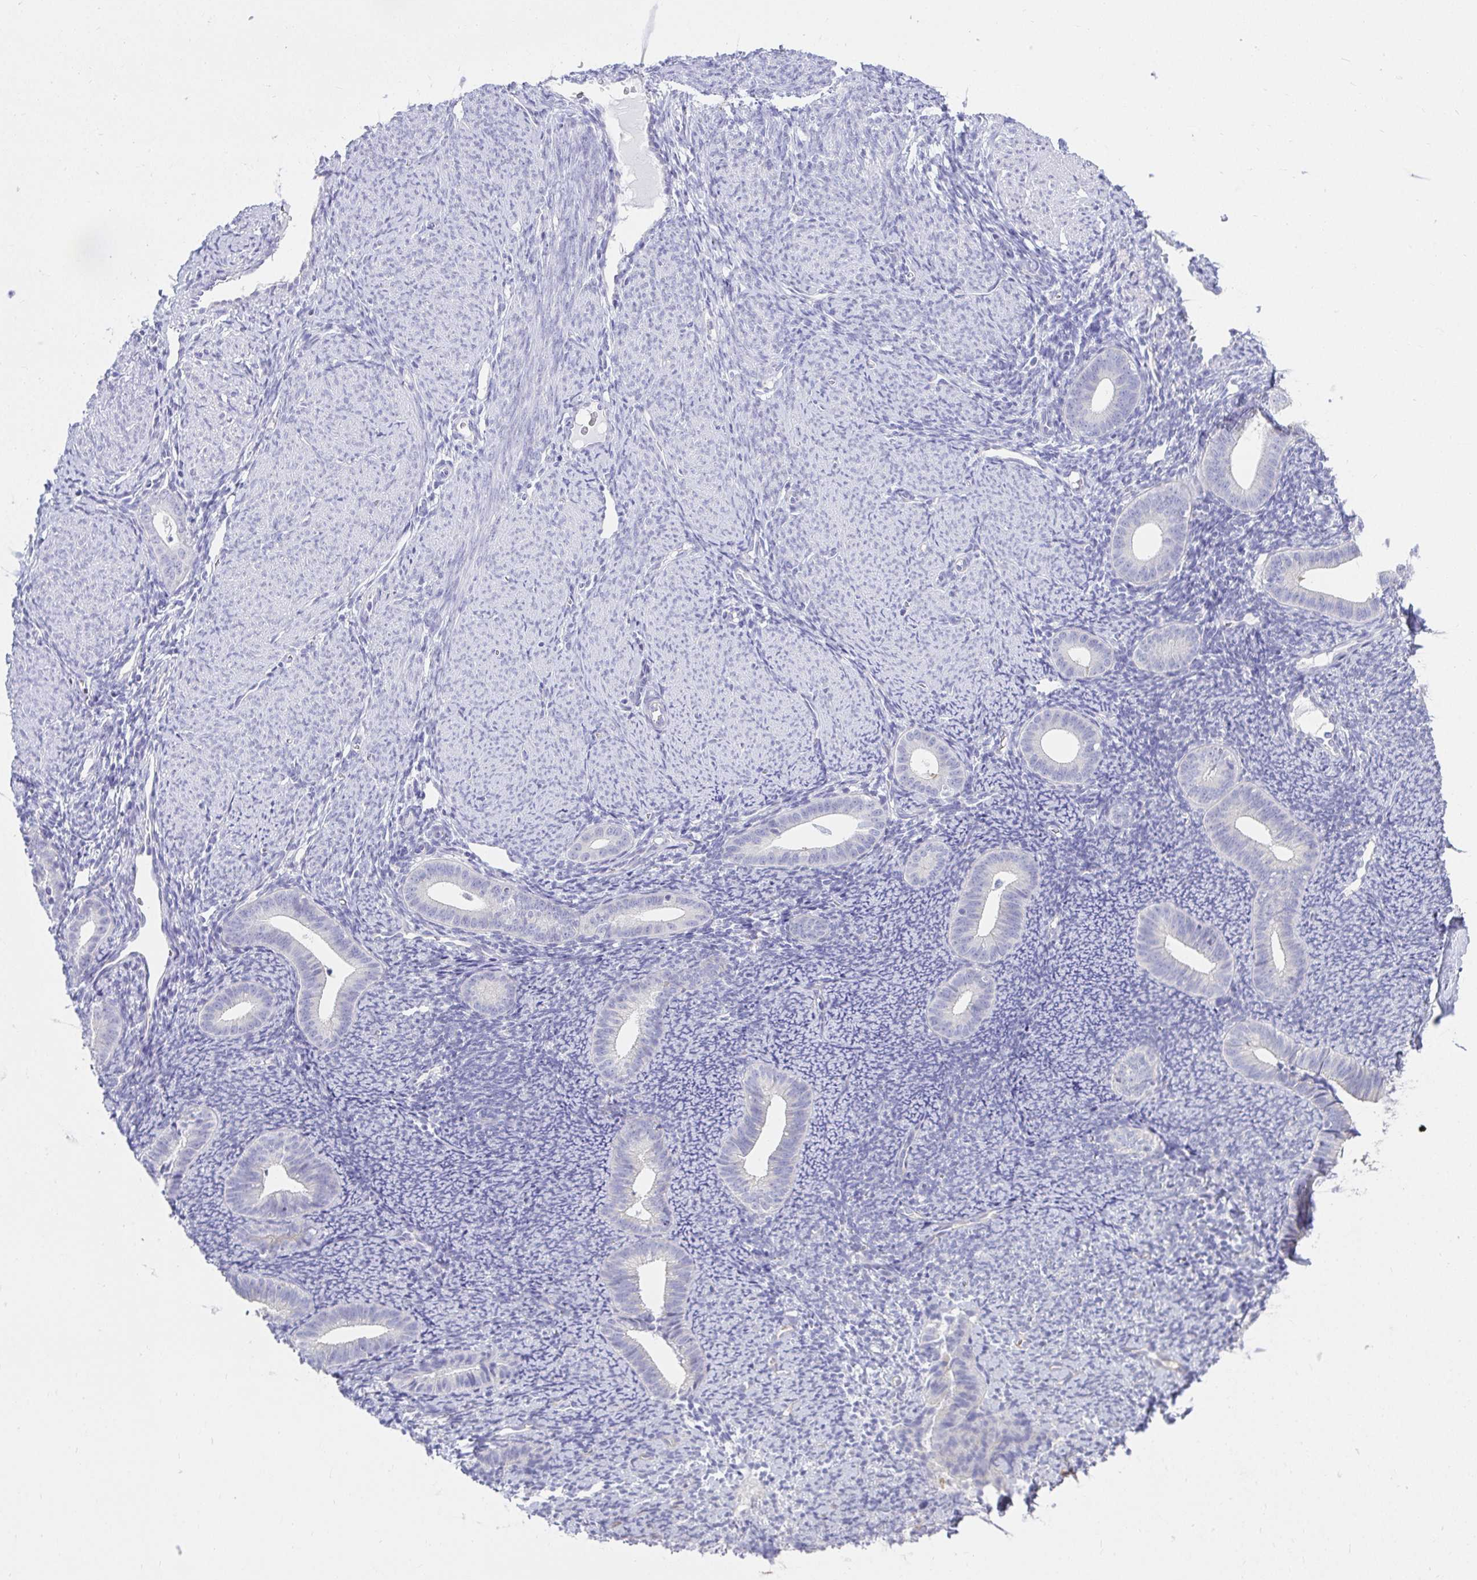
{"staining": {"intensity": "negative", "quantity": "none", "location": "none"}, "tissue": "endometrium", "cell_type": "Cells in endometrial stroma", "image_type": "normal", "snomed": [{"axis": "morphology", "description": "Normal tissue, NOS"}, {"axis": "topography", "description": "Endometrium"}], "caption": "IHC photomicrograph of unremarkable endometrium: human endometrium stained with DAB (3,3'-diaminobenzidine) shows no significant protein positivity in cells in endometrial stroma. (DAB immunohistochemistry with hematoxylin counter stain).", "gene": "VGLL1", "patient": {"sex": "female", "age": 39}}